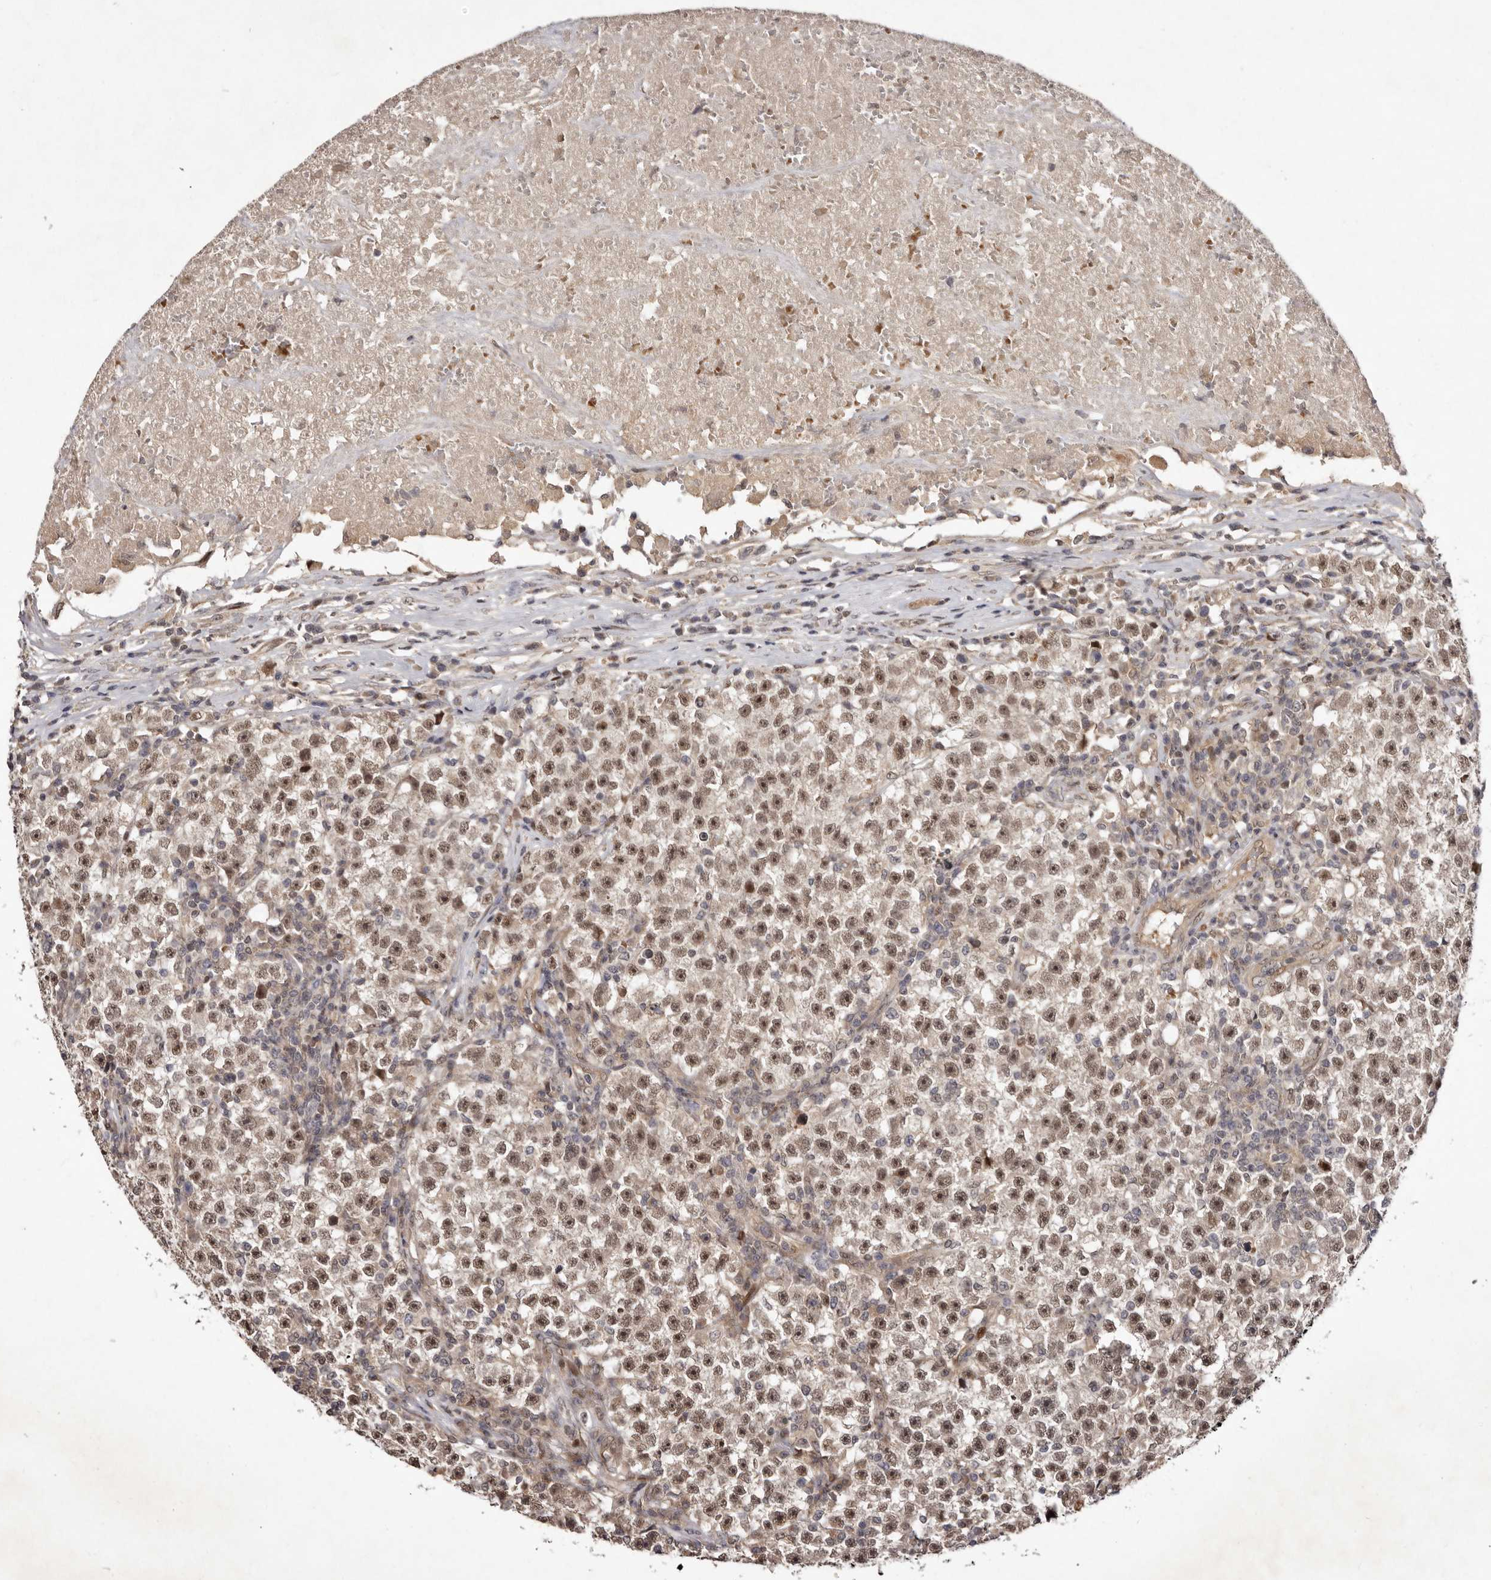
{"staining": {"intensity": "moderate", "quantity": ">75%", "location": "cytoplasmic/membranous,nuclear"}, "tissue": "testis cancer", "cell_type": "Tumor cells", "image_type": "cancer", "snomed": [{"axis": "morphology", "description": "Seminoma, NOS"}, {"axis": "topography", "description": "Testis"}], "caption": "Immunohistochemical staining of human testis cancer displays moderate cytoplasmic/membranous and nuclear protein expression in about >75% of tumor cells. The protein is shown in brown color, while the nuclei are stained blue.", "gene": "ABL1", "patient": {"sex": "male", "age": 22}}